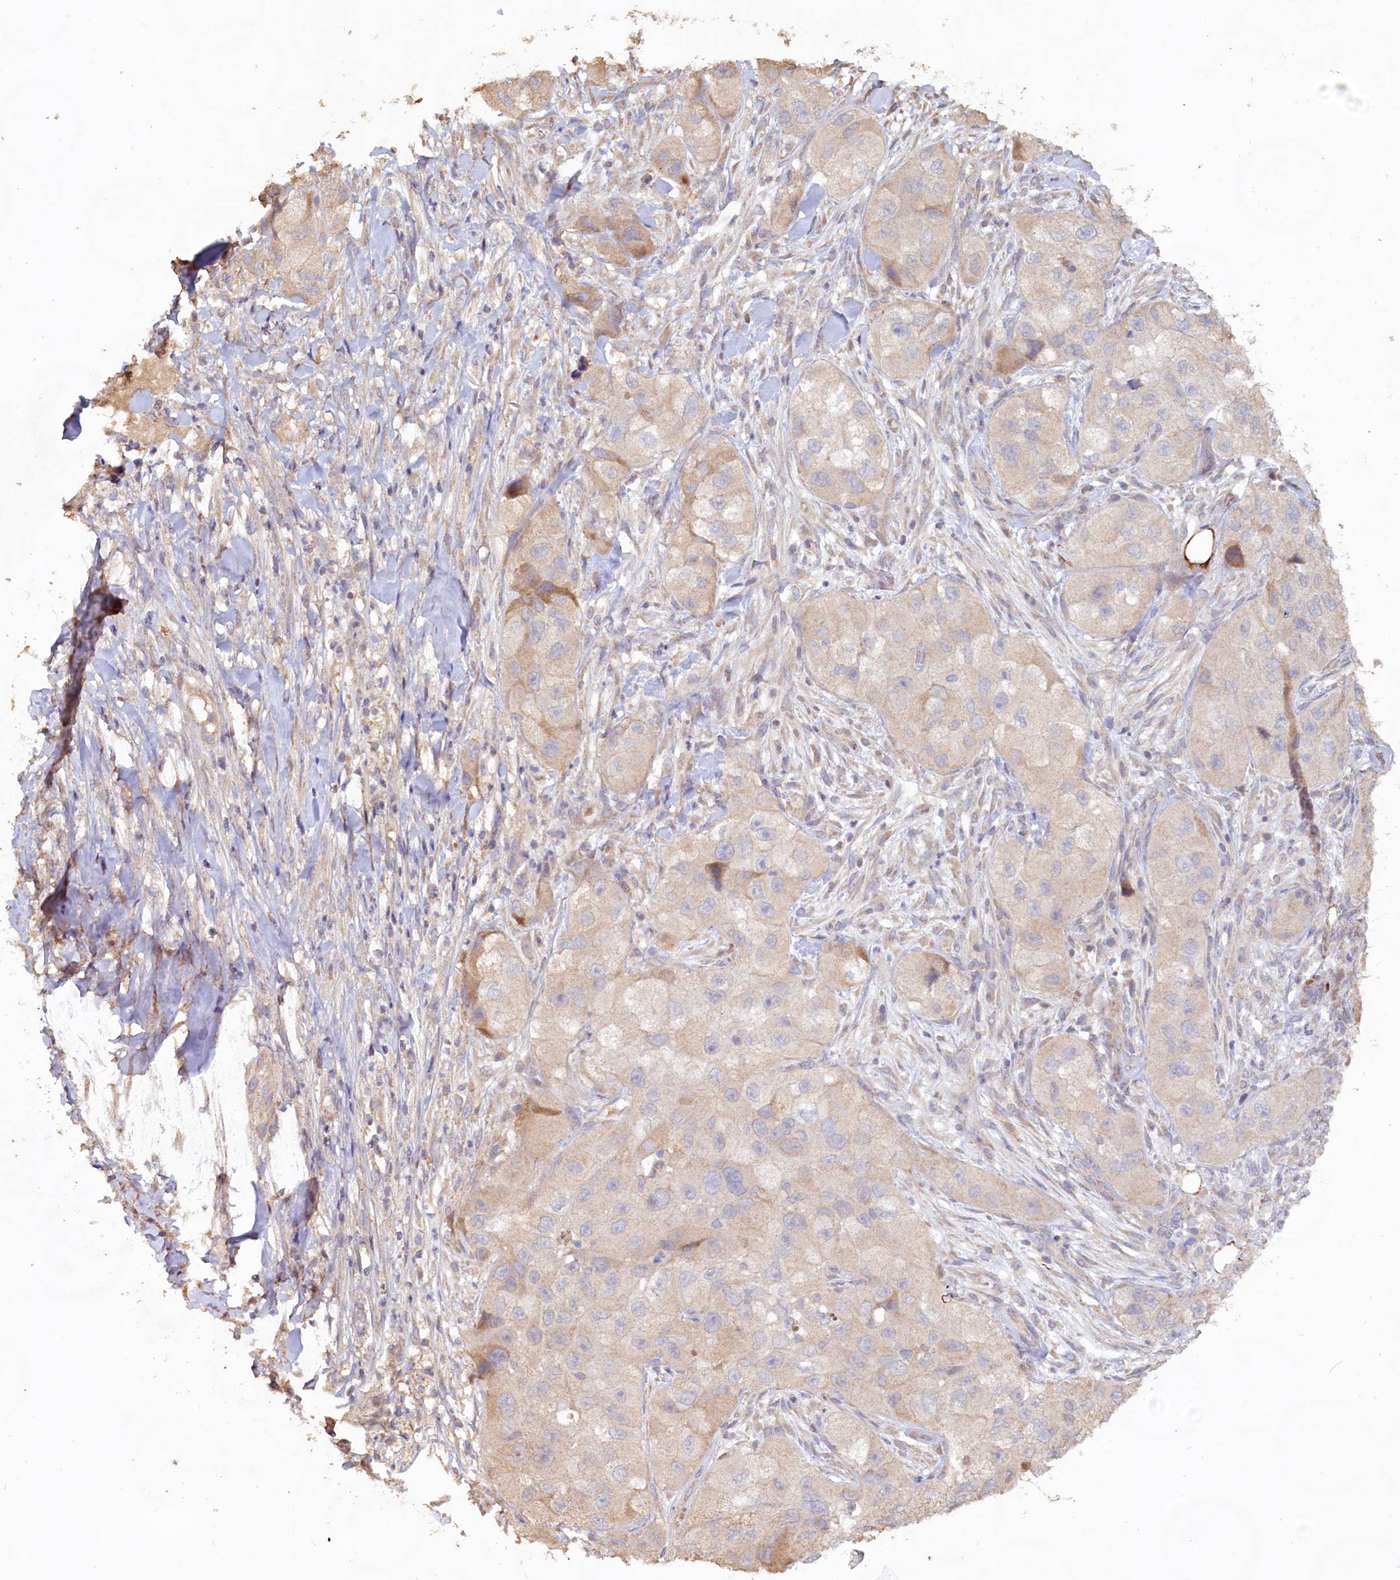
{"staining": {"intensity": "negative", "quantity": "none", "location": "none"}, "tissue": "skin cancer", "cell_type": "Tumor cells", "image_type": "cancer", "snomed": [{"axis": "morphology", "description": "Squamous cell carcinoma, NOS"}, {"axis": "topography", "description": "Skin"}, {"axis": "topography", "description": "Subcutis"}], "caption": "The IHC image has no significant positivity in tumor cells of skin cancer tissue.", "gene": "FUNDC1", "patient": {"sex": "male", "age": 73}}